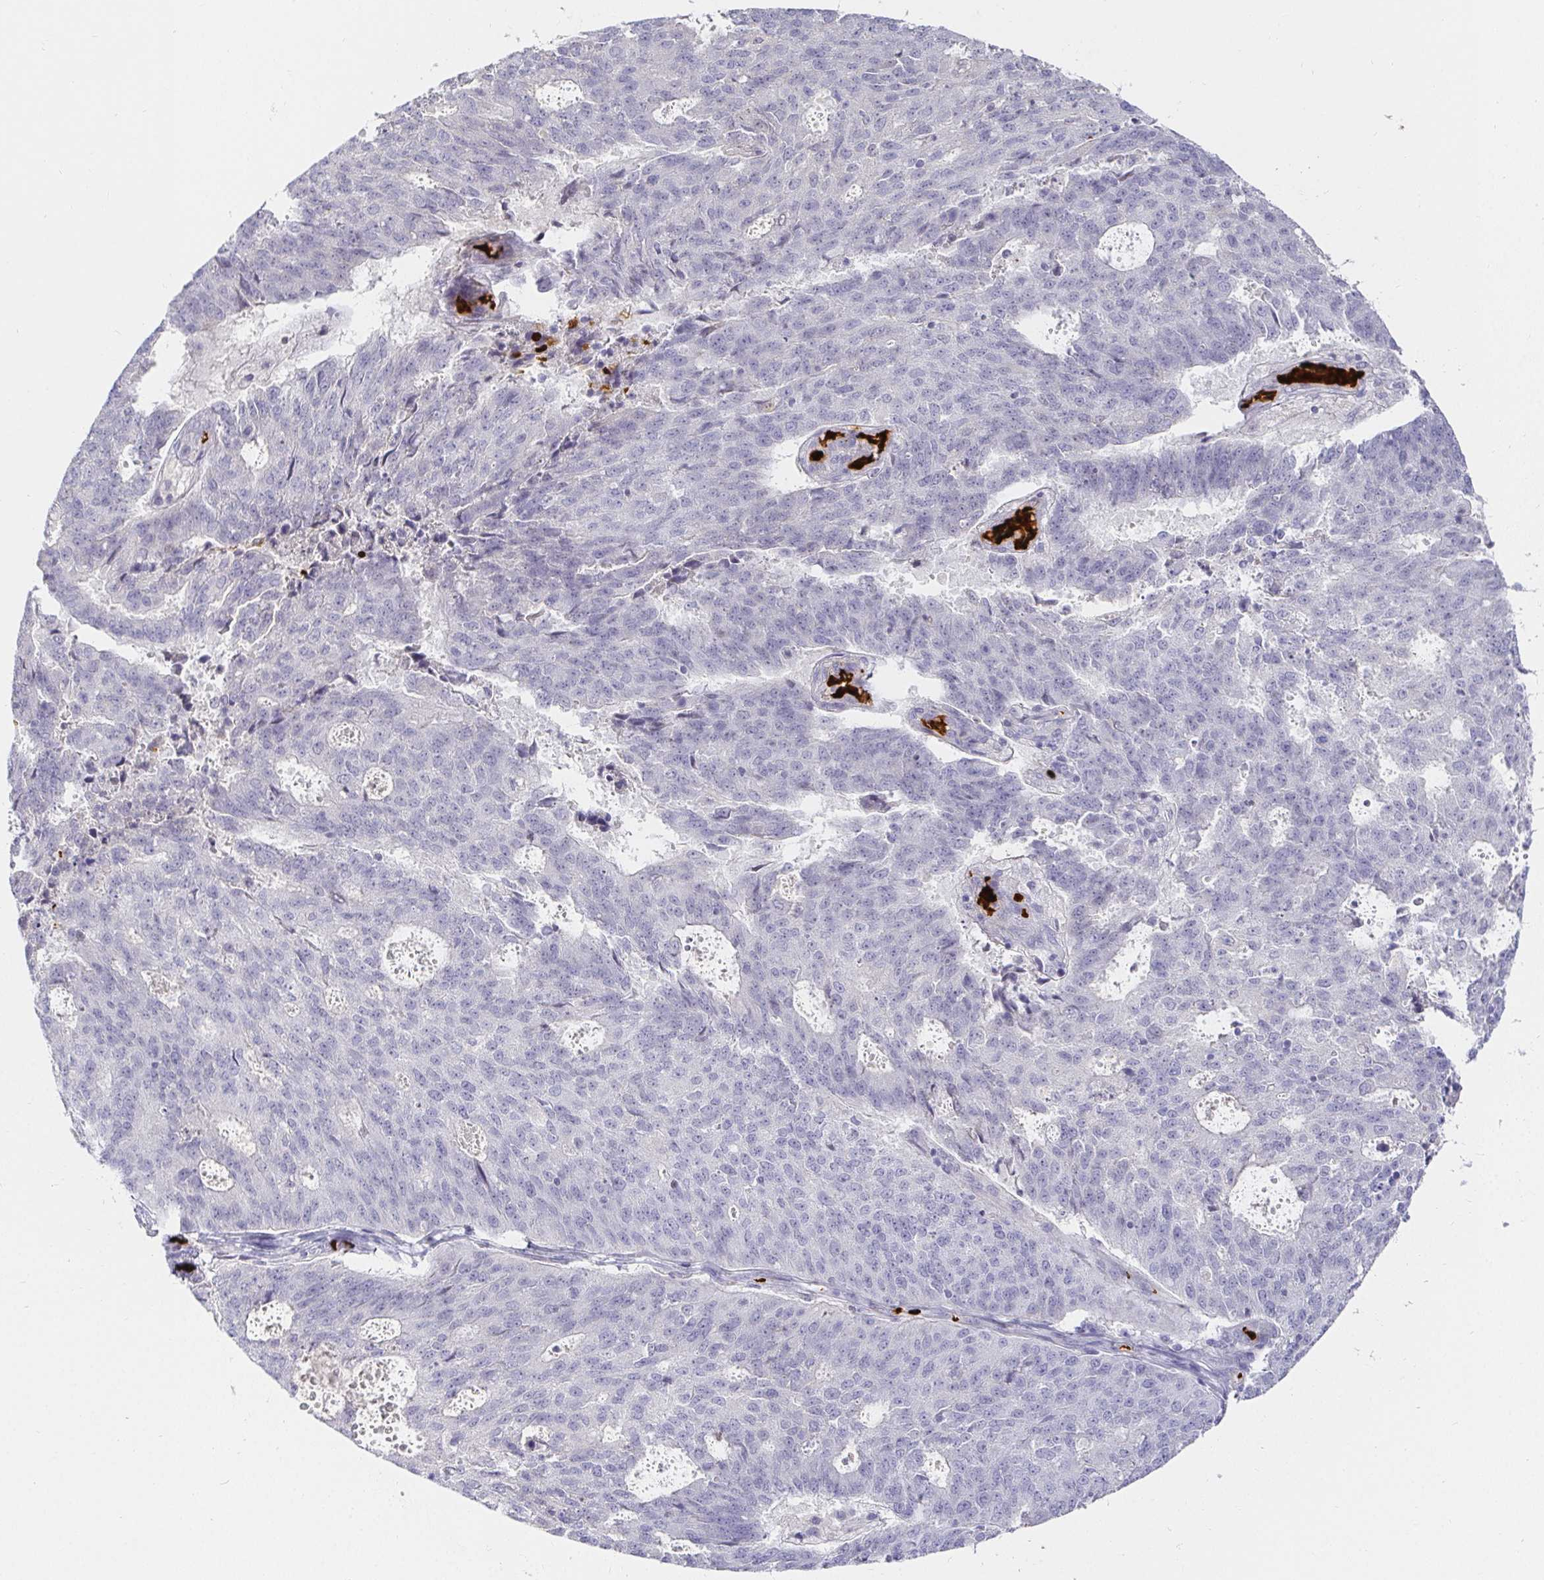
{"staining": {"intensity": "negative", "quantity": "none", "location": "none"}, "tissue": "endometrial cancer", "cell_type": "Tumor cells", "image_type": "cancer", "snomed": [{"axis": "morphology", "description": "Adenocarcinoma, NOS"}, {"axis": "topography", "description": "Endometrium"}], "caption": "An immunohistochemistry micrograph of adenocarcinoma (endometrial) is shown. There is no staining in tumor cells of adenocarcinoma (endometrial). Brightfield microscopy of immunohistochemistry (IHC) stained with DAB (3,3'-diaminobenzidine) (brown) and hematoxylin (blue), captured at high magnification.", "gene": "FGF21", "patient": {"sex": "female", "age": 82}}